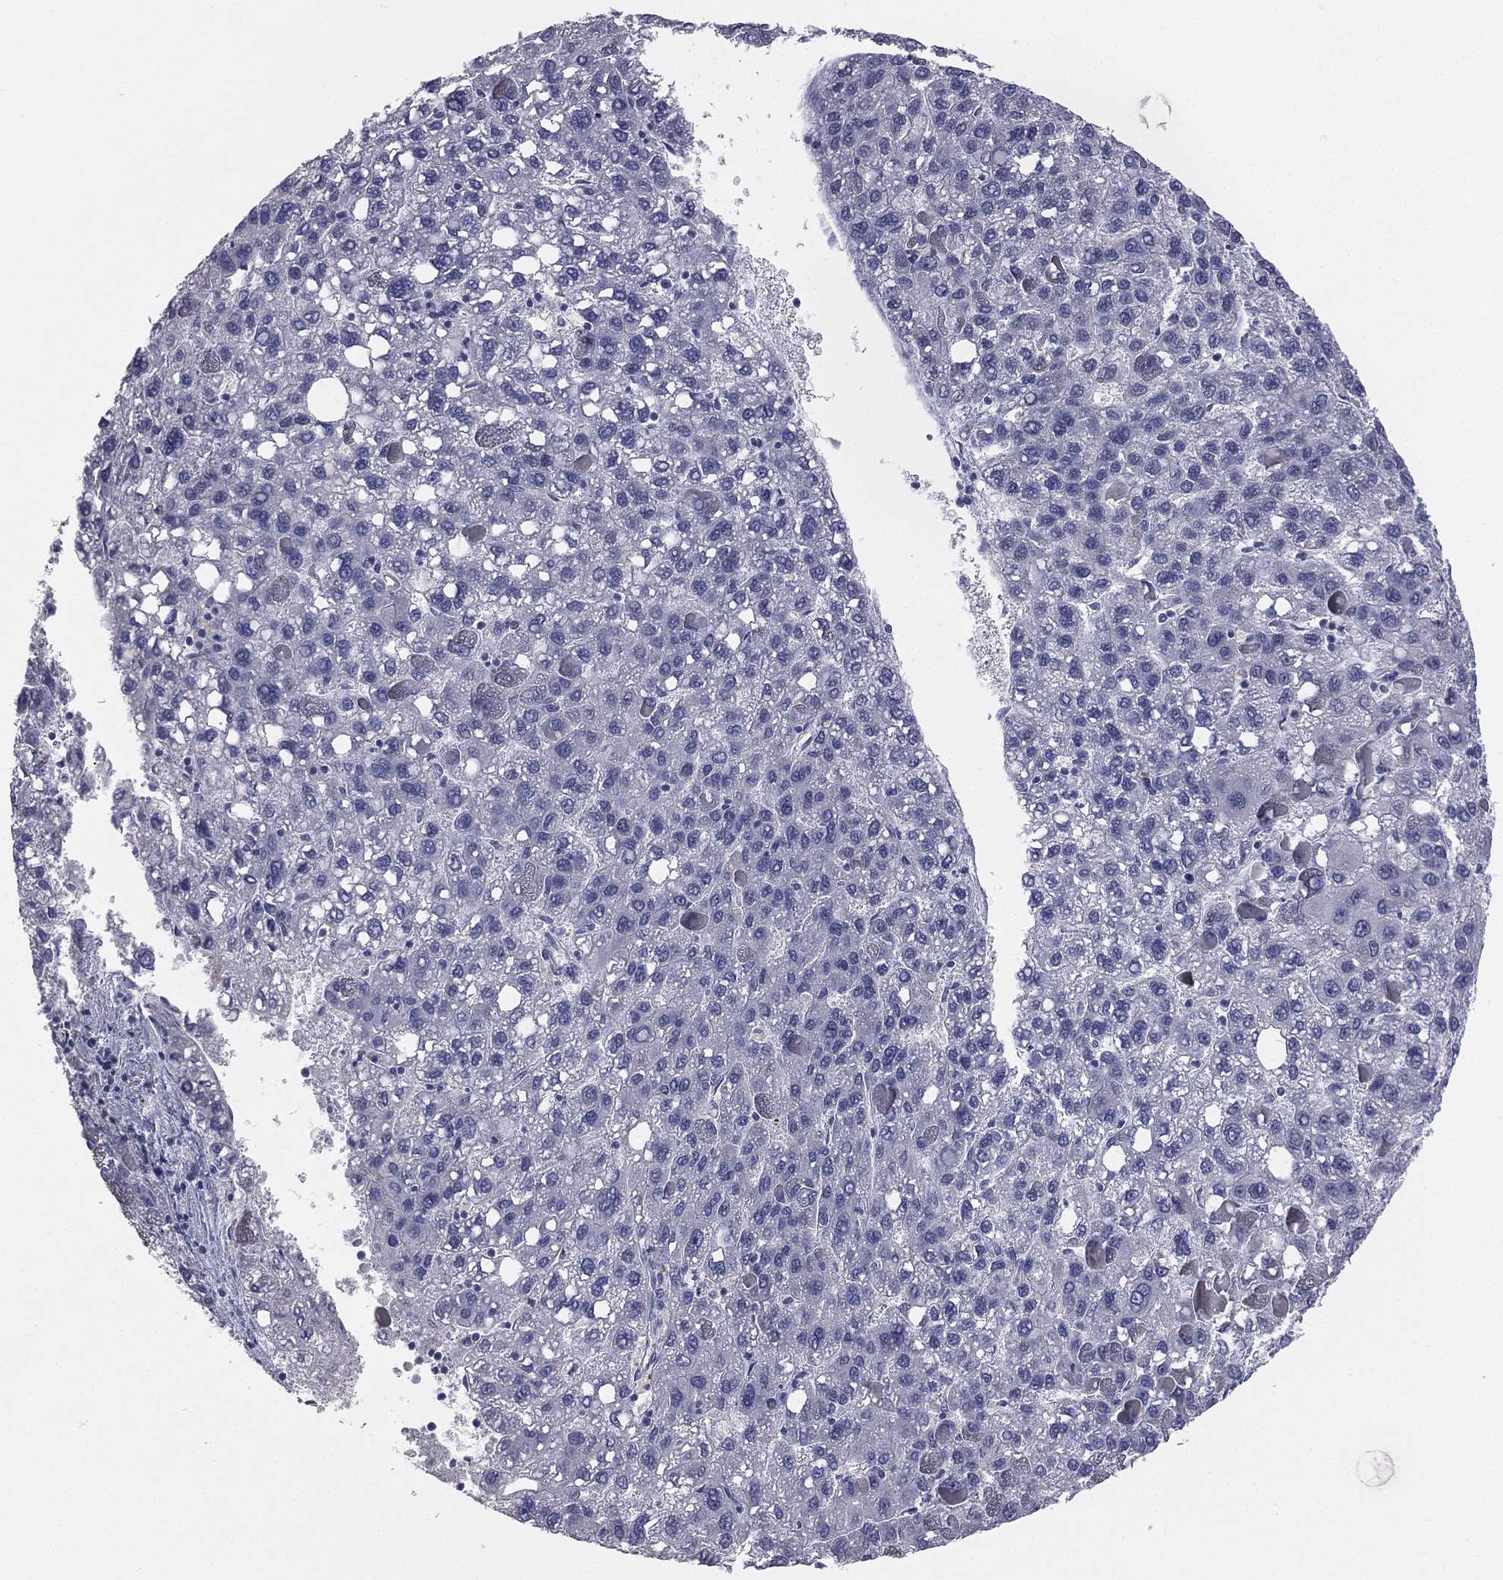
{"staining": {"intensity": "negative", "quantity": "none", "location": "none"}, "tissue": "liver cancer", "cell_type": "Tumor cells", "image_type": "cancer", "snomed": [{"axis": "morphology", "description": "Carcinoma, Hepatocellular, NOS"}, {"axis": "topography", "description": "Liver"}], "caption": "An immunohistochemistry image of hepatocellular carcinoma (liver) is shown. There is no staining in tumor cells of hepatocellular carcinoma (liver).", "gene": "STK31", "patient": {"sex": "female", "age": 82}}